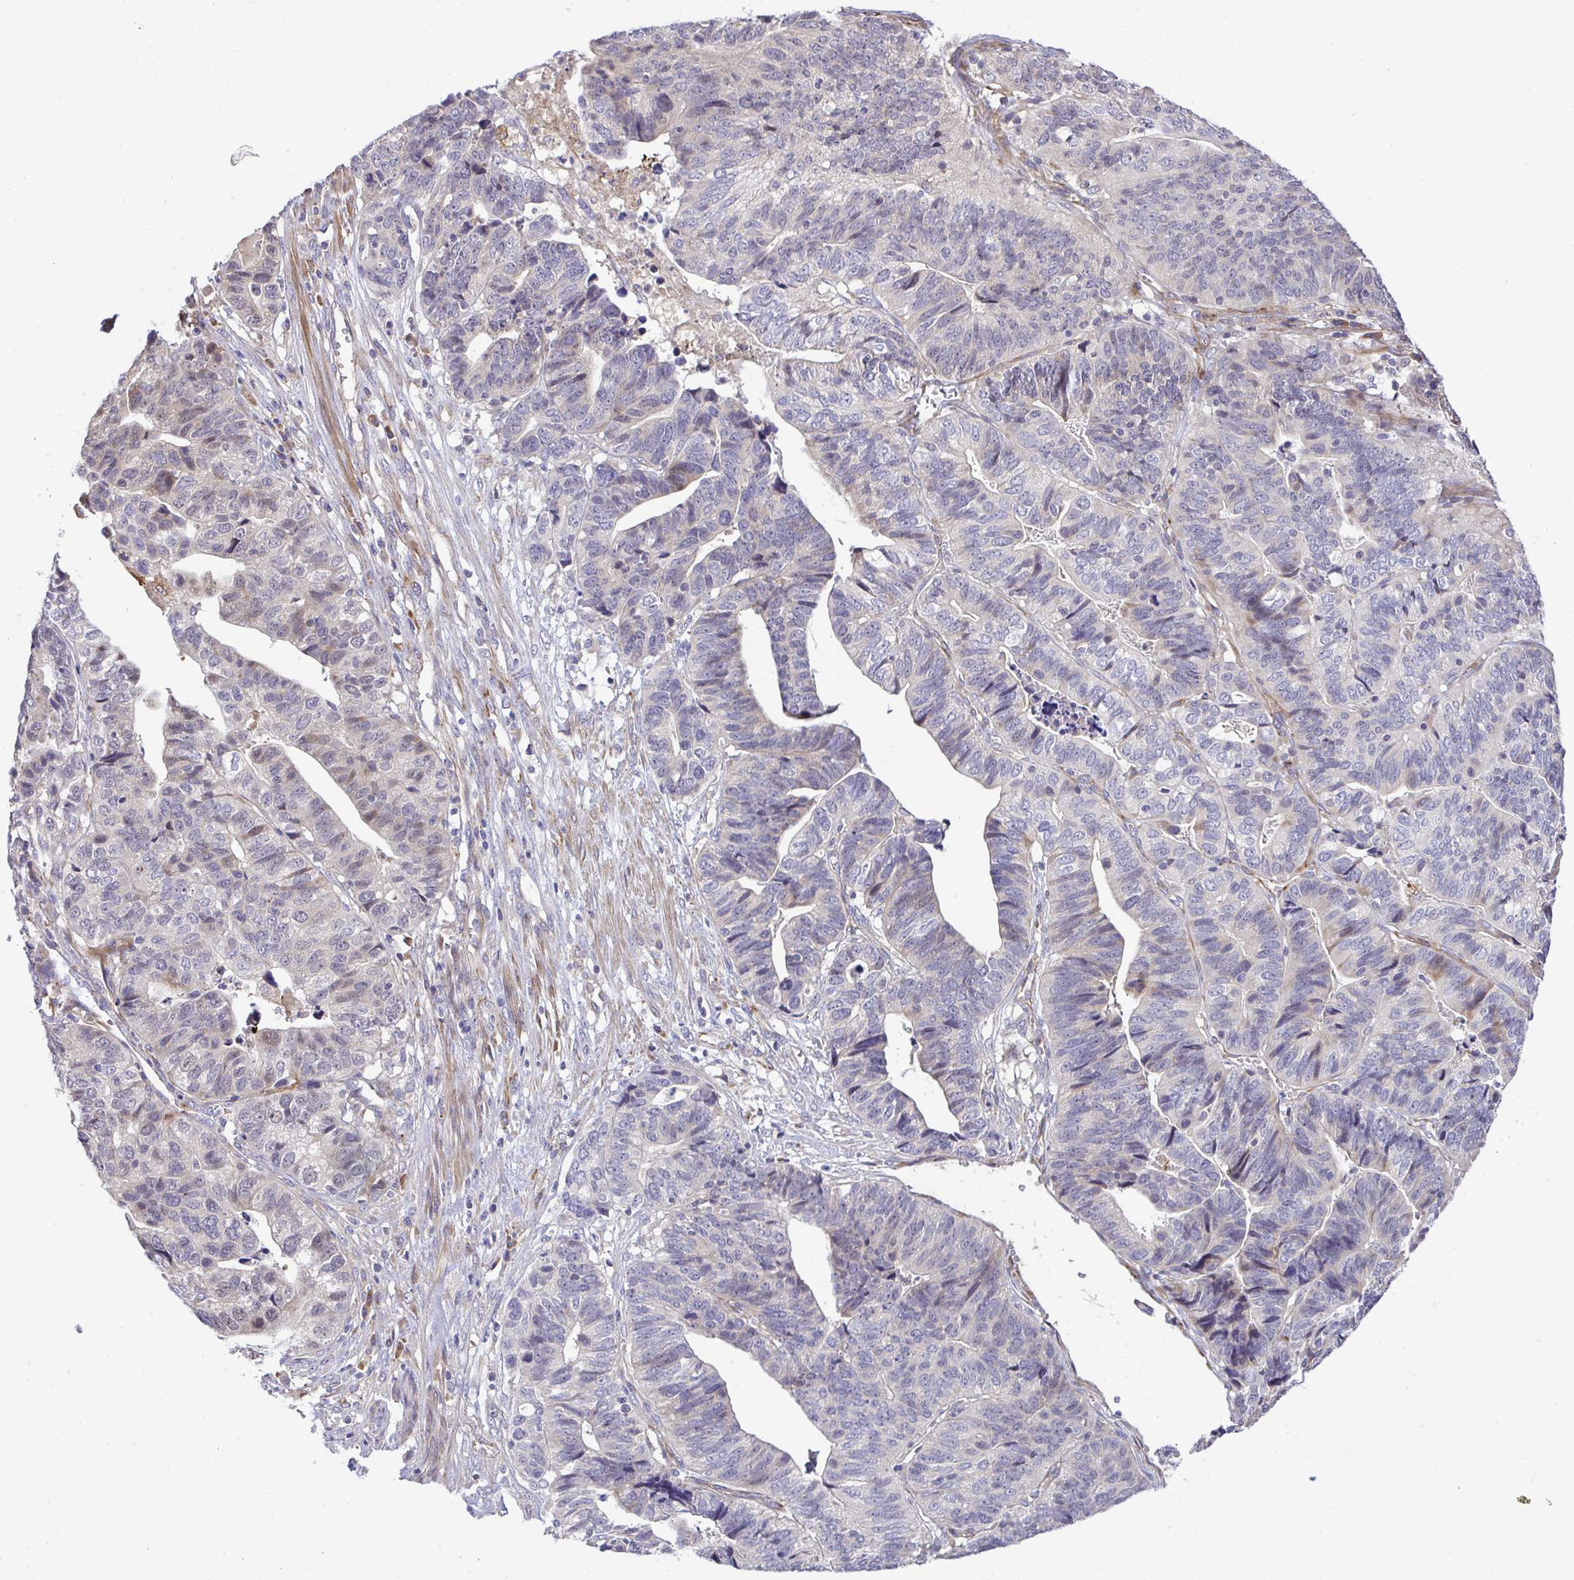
{"staining": {"intensity": "negative", "quantity": "none", "location": "none"}, "tissue": "stomach cancer", "cell_type": "Tumor cells", "image_type": "cancer", "snomed": [{"axis": "morphology", "description": "Adenocarcinoma, NOS"}, {"axis": "topography", "description": "Stomach, upper"}], "caption": "This image is of stomach cancer (adenocarcinoma) stained with immunohistochemistry to label a protein in brown with the nuclei are counter-stained blue. There is no positivity in tumor cells.", "gene": "GRID2", "patient": {"sex": "female", "age": 67}}